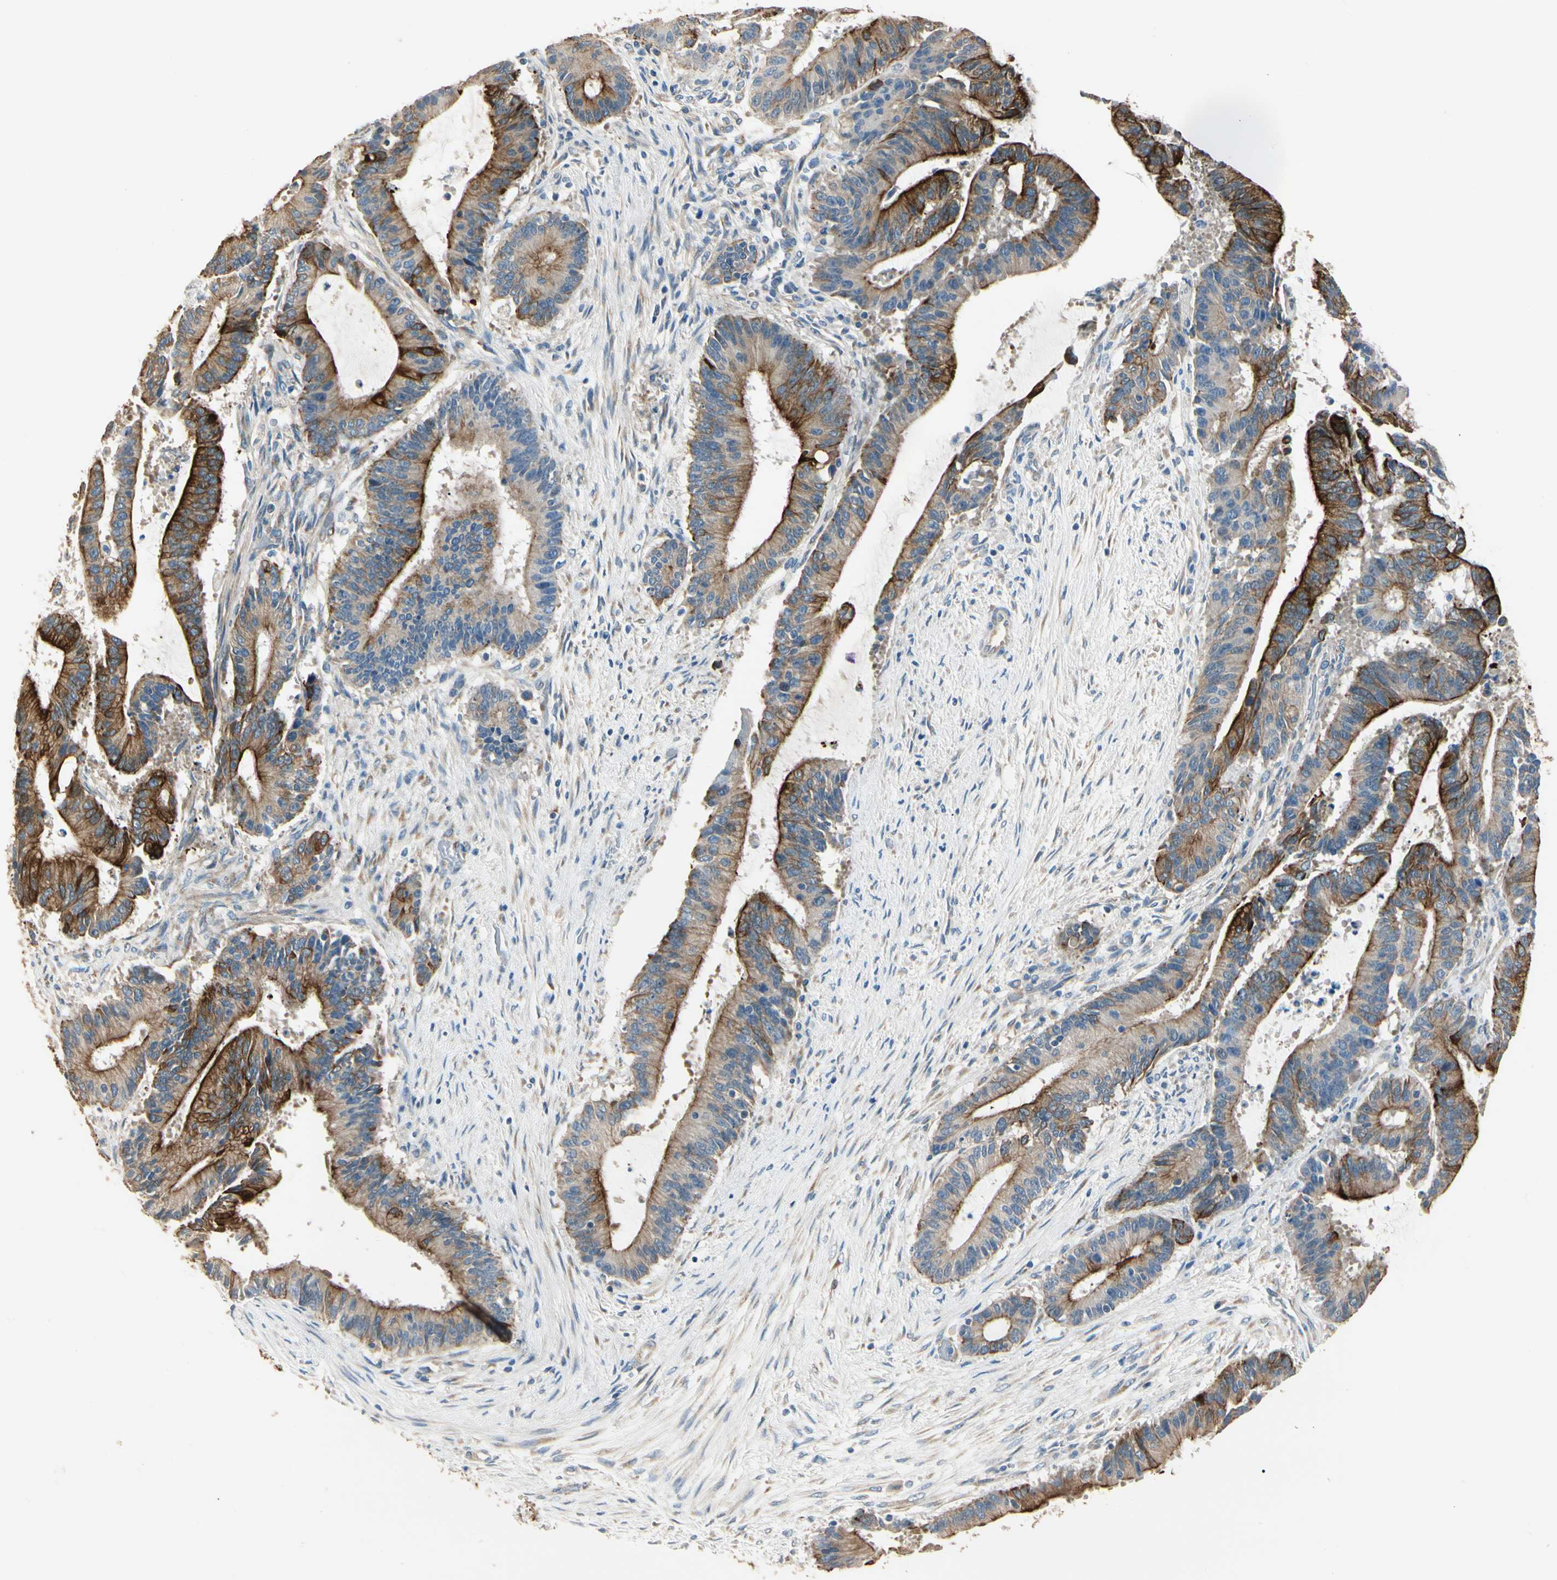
{"staining": {"intensity": "strong", "quantity": ">75%", "location": "cytoplasmic/membranous"}, "tissue": "liver cancer", "cell_type": "Tumor cells", "image_type": "cancer", "snomed": [{"axis": "morphology", "description": "Cholangiocarcinoma"}, {"axis": "topography", "description": "Liver"}], "caption": "Liver cancer (cholangiocarcinoma) was stained to show a protein in brown. There is high levels of strong cytoplasmic/membranous expression in approximately >75% of tumor cells. (DAB IHC, brown staining for protein, blue staining for nuclei).", "gene": "DUSP12", "patient": {"sex": "female", "age": 73}}